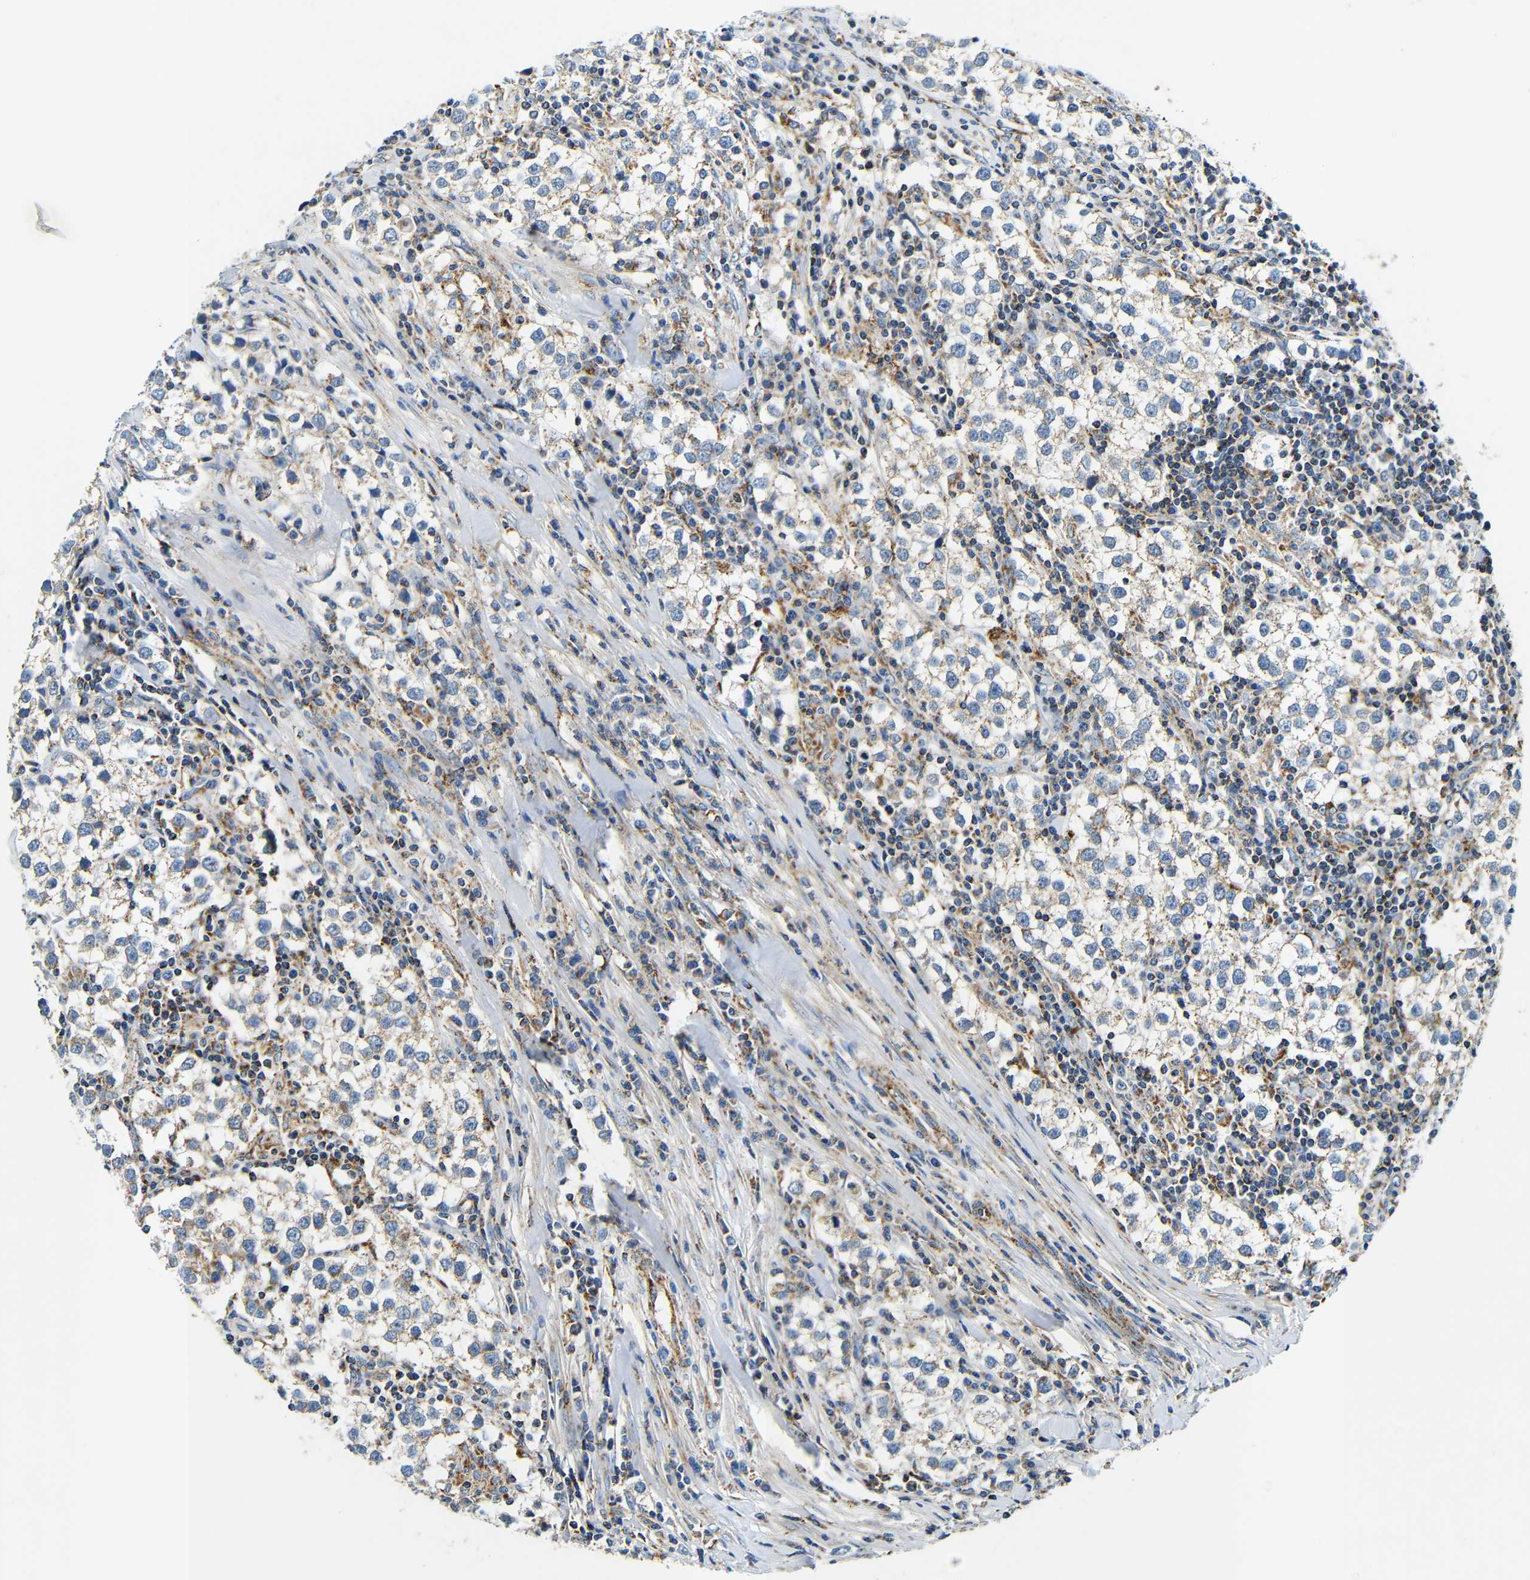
{"staining": {"intensity": "weak", "quantity": "25%-75%", "location": "cytoplasmic/membranous"}, "tissue": "testis cancer", "cell_type": "Tumor cells", "image_type": "cancer", "snomed": [{"axis": "morphology", "description": "Seminoma, NOS"}, {"axis": "morphology", "description": "Carcinoma, Embryonal, NOS"}, {"axis": "topography", "description": "Testis"}], "caption": "This micrograph reveals immunohistochemistry (IHC) staining of human testis seminoma, with low weak cytoplasmic/membranous positivity in approximately 25%-75% of tumor cells.", "gene": "GALNT18", "patient": {"sex": "male", "age": 36}}